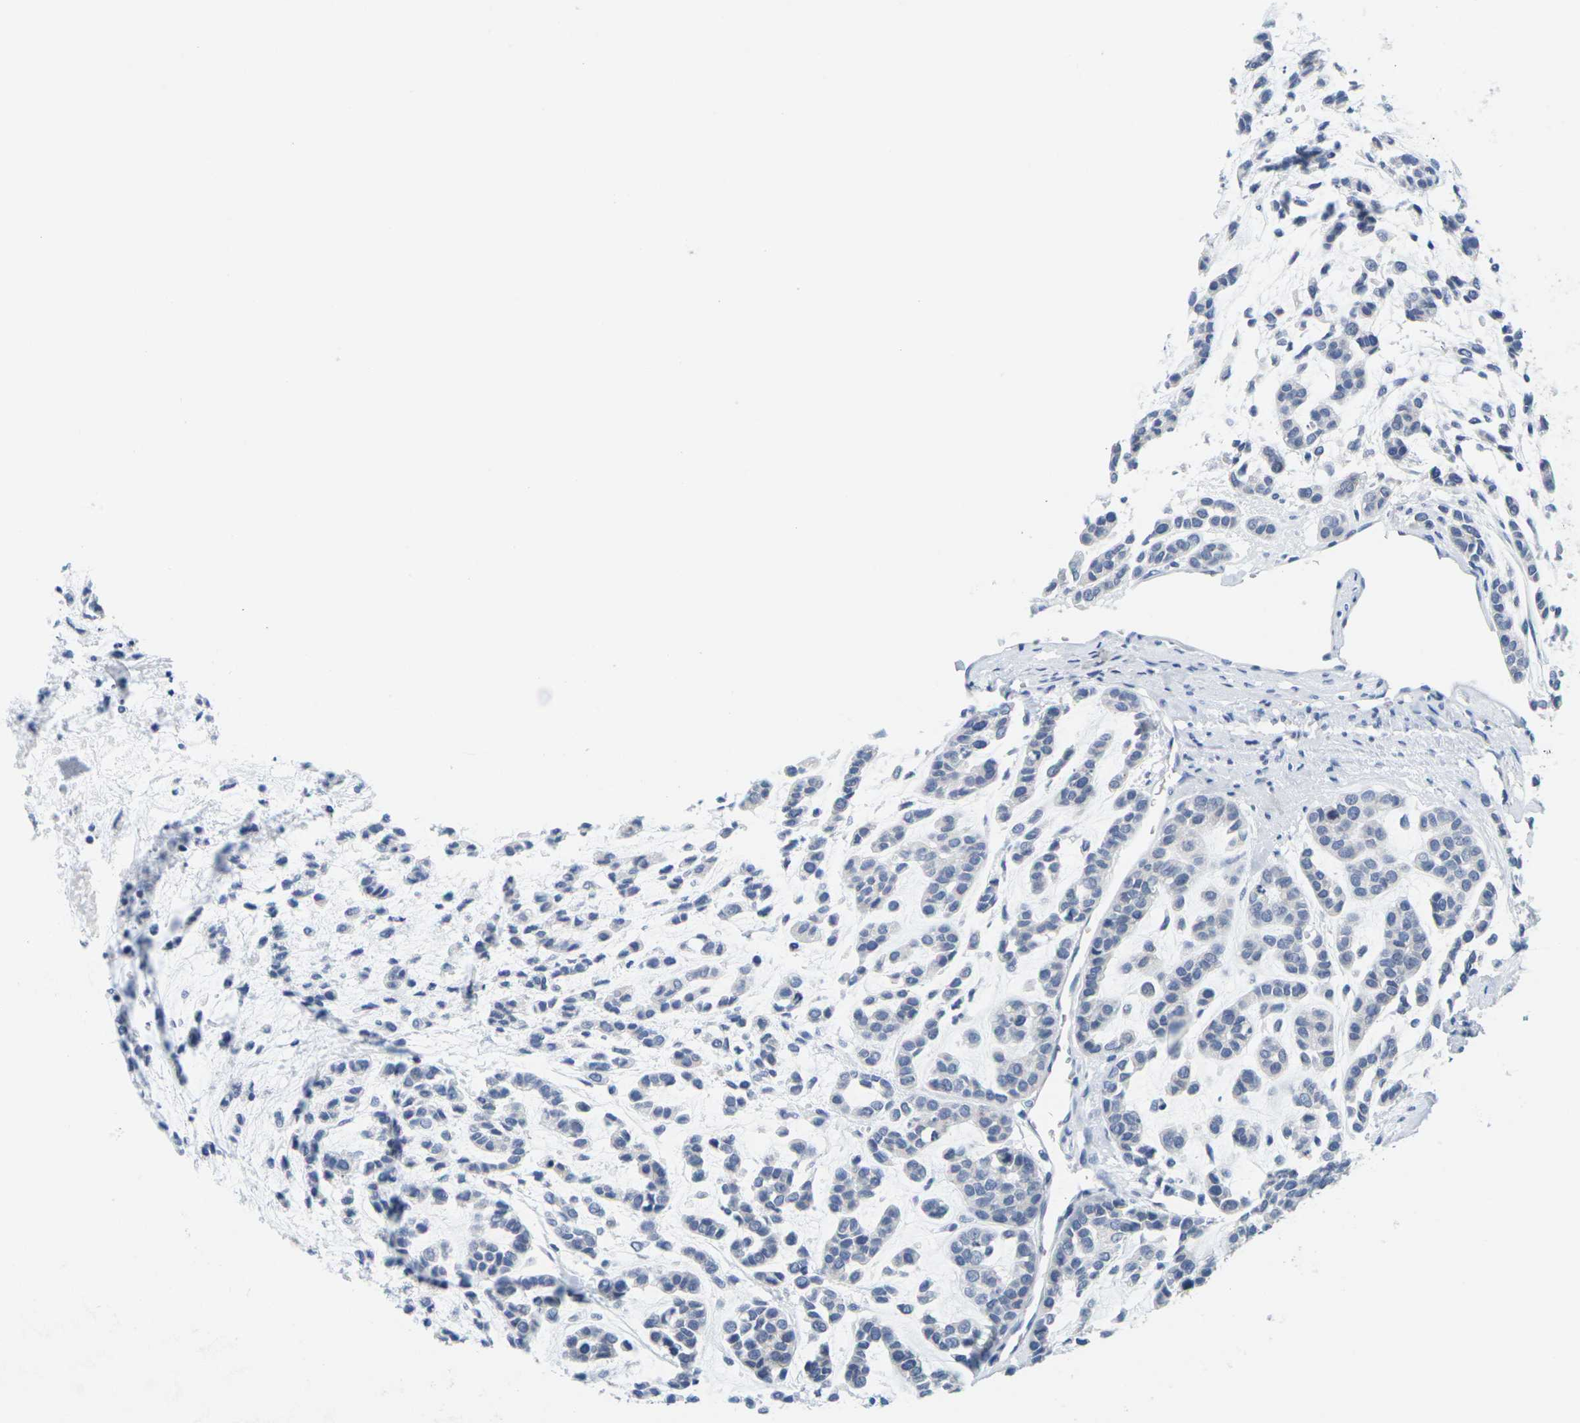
{"staining": {"intensity": "negative", "quantity": "none", "location": "none"}, "tissue": "head and neck cancer", "cell_type": "Tumor cells", "image_type": "cancer", "snomed": [{"axis": "morphology", "description": "Adenocarcinoma, NOS"}, {"axis": "morphology", "description": "Adenoma, NOS"}, {"axis": "topography", "description": "Head-Neck"}], "caption": "The IHC histopathology image has no significant positivity in tumor cells of head and neck adenoma tissue.", "gene": "HLA-DOB", "patient": {"sex": "female", "age": 55}}